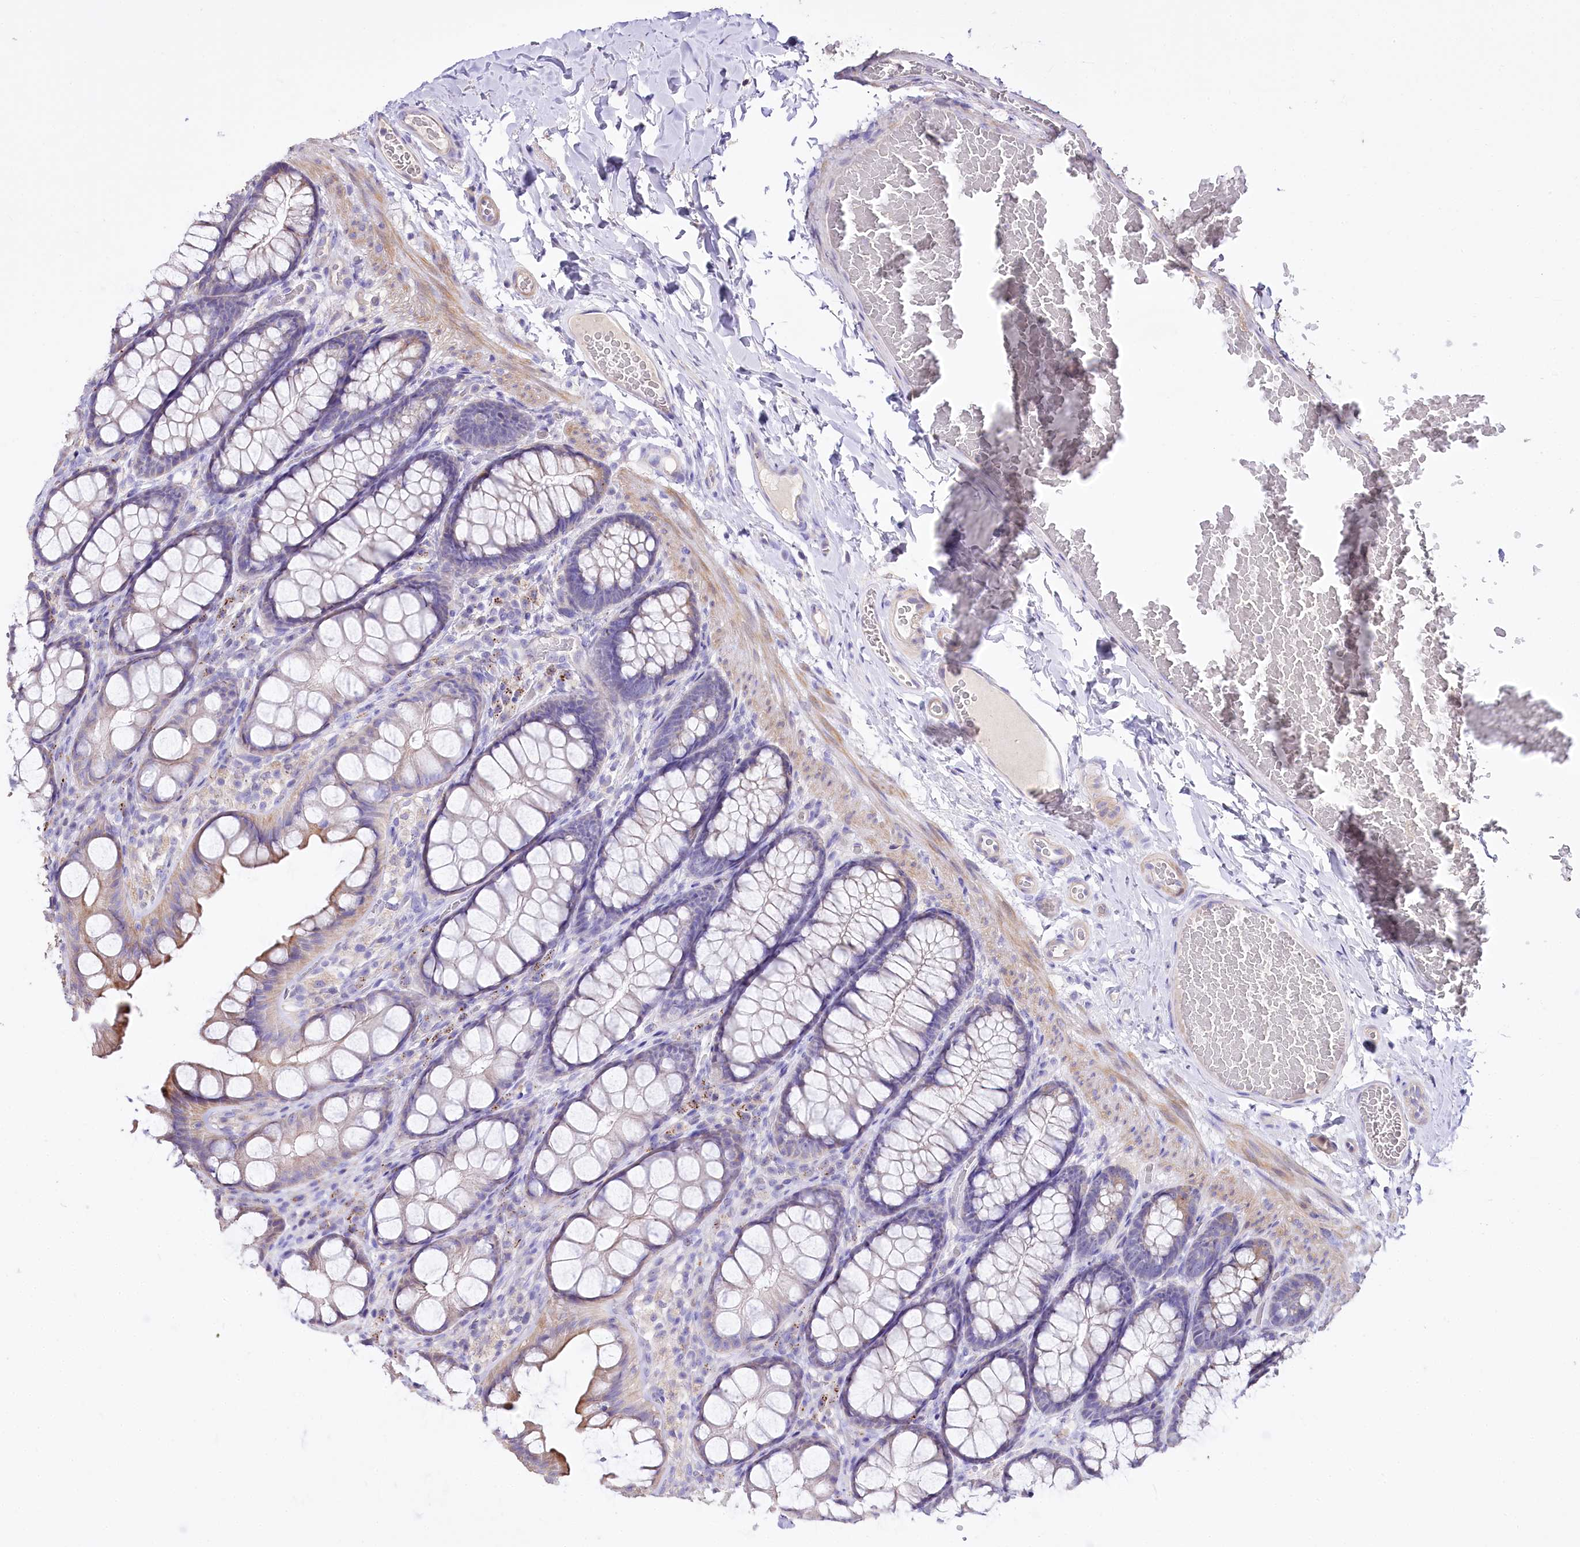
{"staining": {"intensity": "negative", "quantity": "none", "location": "none"}, "tissue": "colon", "cell_type": "Endothelial cells", "image_type": "normal", "snomed": [{"axis": "morphology", "description": "Normal tissue, NOS"}, {"axis": "topography", "description": "Colon"}], "caption": "High power microscopy micrograph of an immunohistochemistry (IHC) photomicrograph of unremarkable colon, revealing no significant positivity in endothelial cells.", "gene": "PTER", "patient": {"sex": "male", "age": 47}}